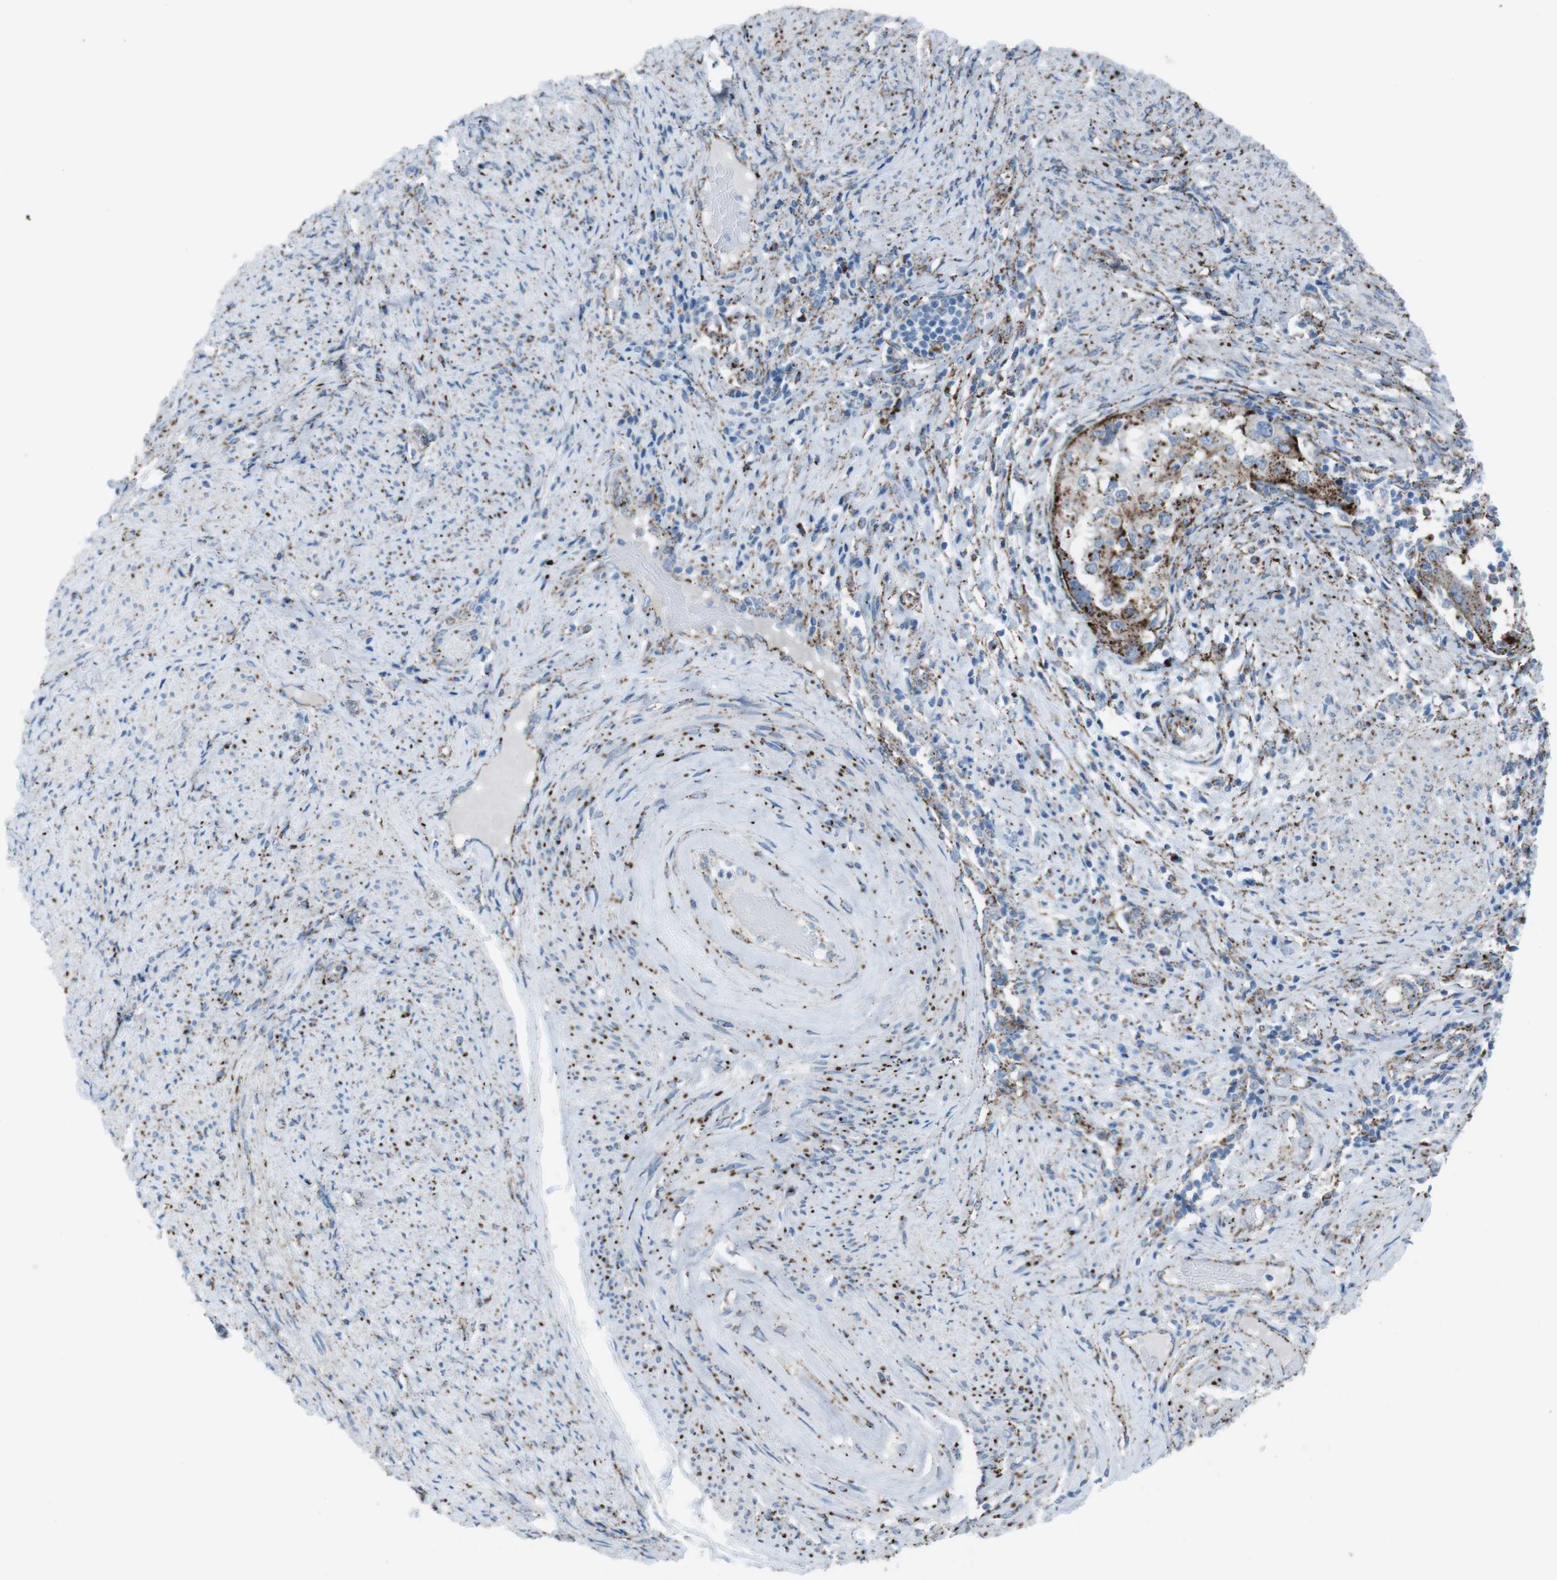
{"staining": {"intensity": "strong", "quantity": ">75%", "location": "cytoplasmic/membranous"}, "tissue": "endometrial cancer", "cell_type": "Tumor cells", "image_type": "cancer", "snomed": [{"axis": "morphology", "description": "Adenocarcinoma, NOS"}, {"axis": "topography", "description": "Endometrium"}], "caption": "A high-resolution image shows immunohistochemistry (IHC) staining of endometrial adenocarcinoma, which shows strong cytoplasmic/membranous positivity in about >75% of tumor cells.", "gene": "SCARB2", "patient": {"sex": "female", "age": 85}}